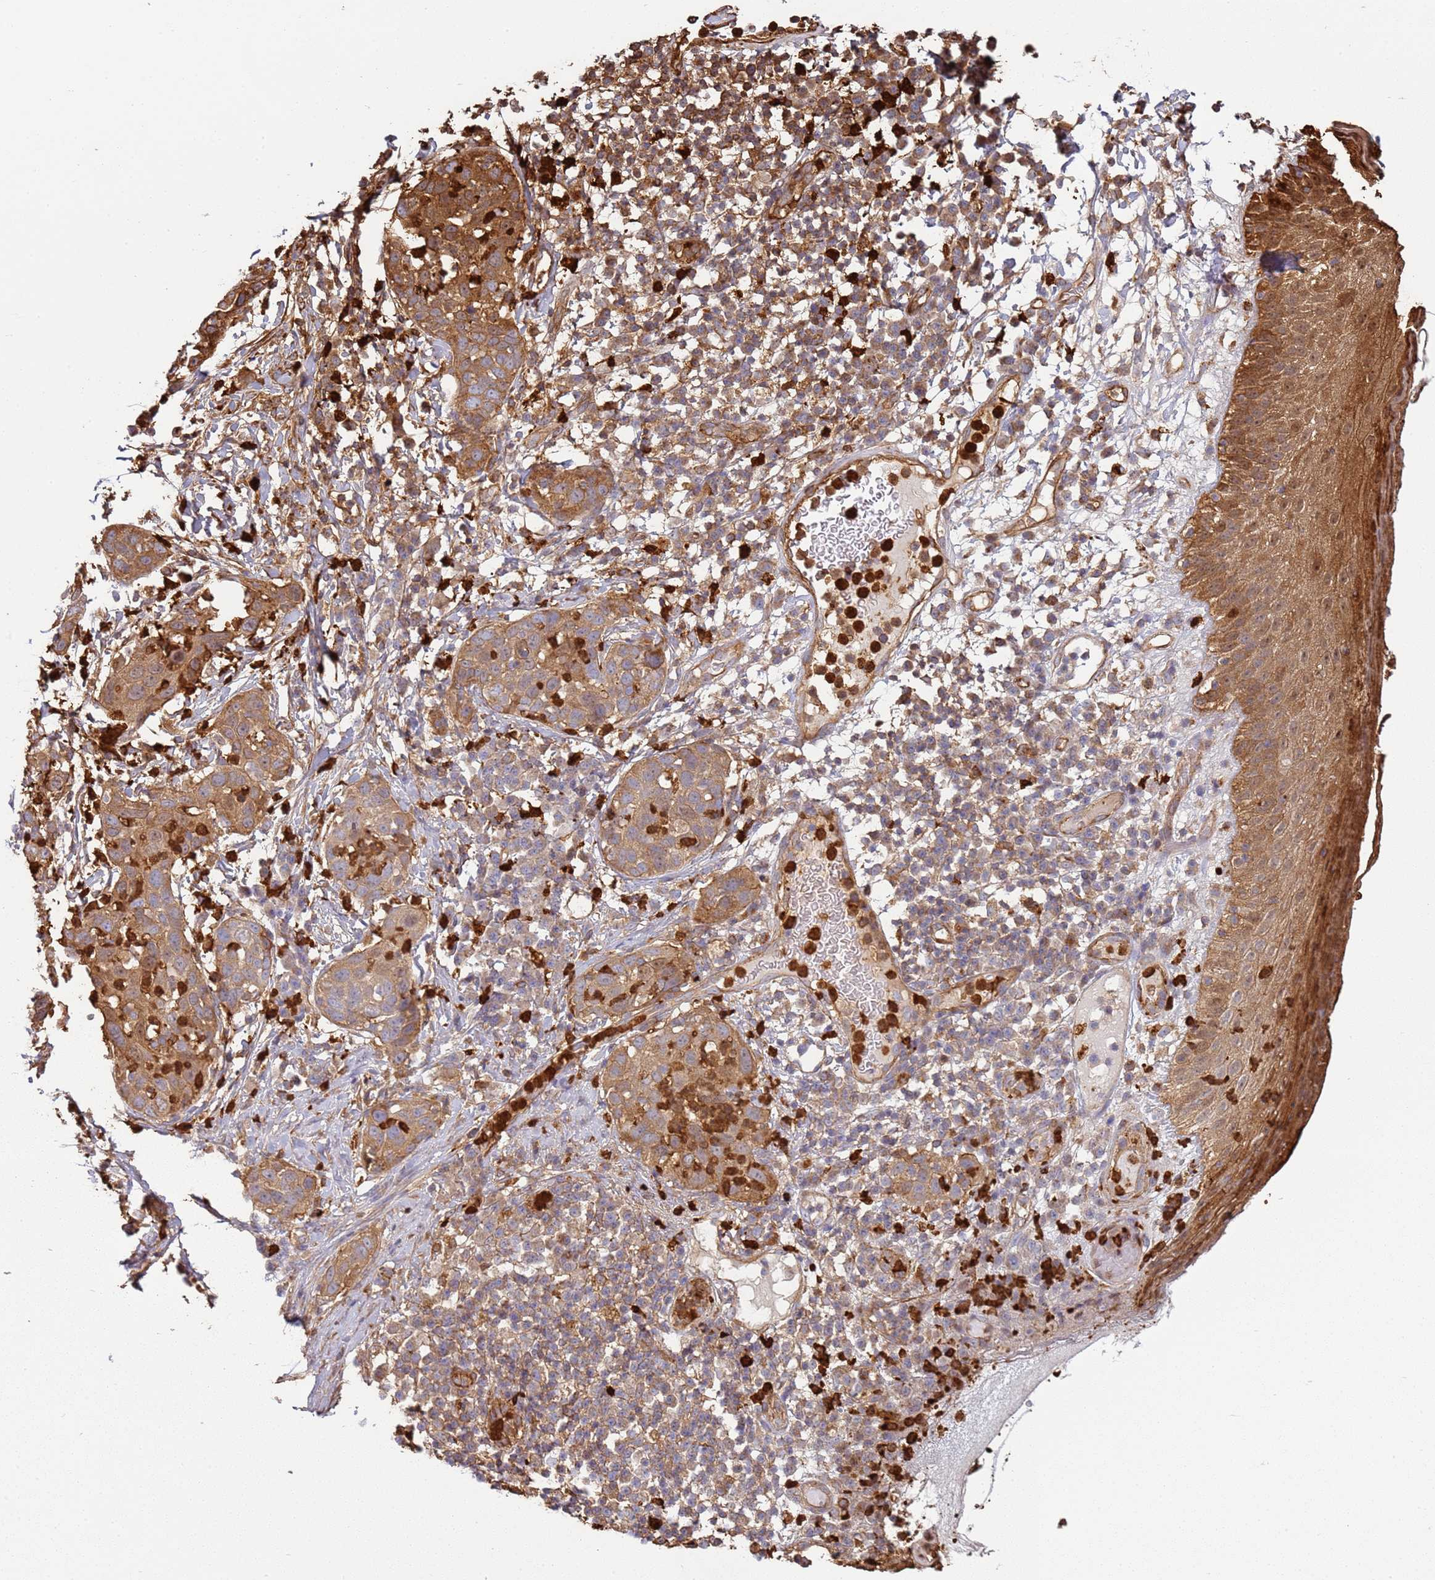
{"staining": {"intensity": "moderate", "quantity": ">75%", "location": "cytoplasmic/membranous"}, "tissue": "skin cancer", "cell_type": "Tumor cells", "image_type": "cancer", "snomed": [{"axis": "morphology", "description": "Squamous cell carcinoma, NOS"}, {"axis": "topography", "description": "Skin"}], "caption": "Protein expression analysis of human skin cancer (squamous cell carcinoma) reveals moderate cytoplasmic/membranous staining in approximately >75% of tumor cells. Immunohistochemistry stains the protein of interest in brown and the nuclei are stained blue.", "gene": "NDUFAF4", "patient": {"sex": "female", "age": 44}}